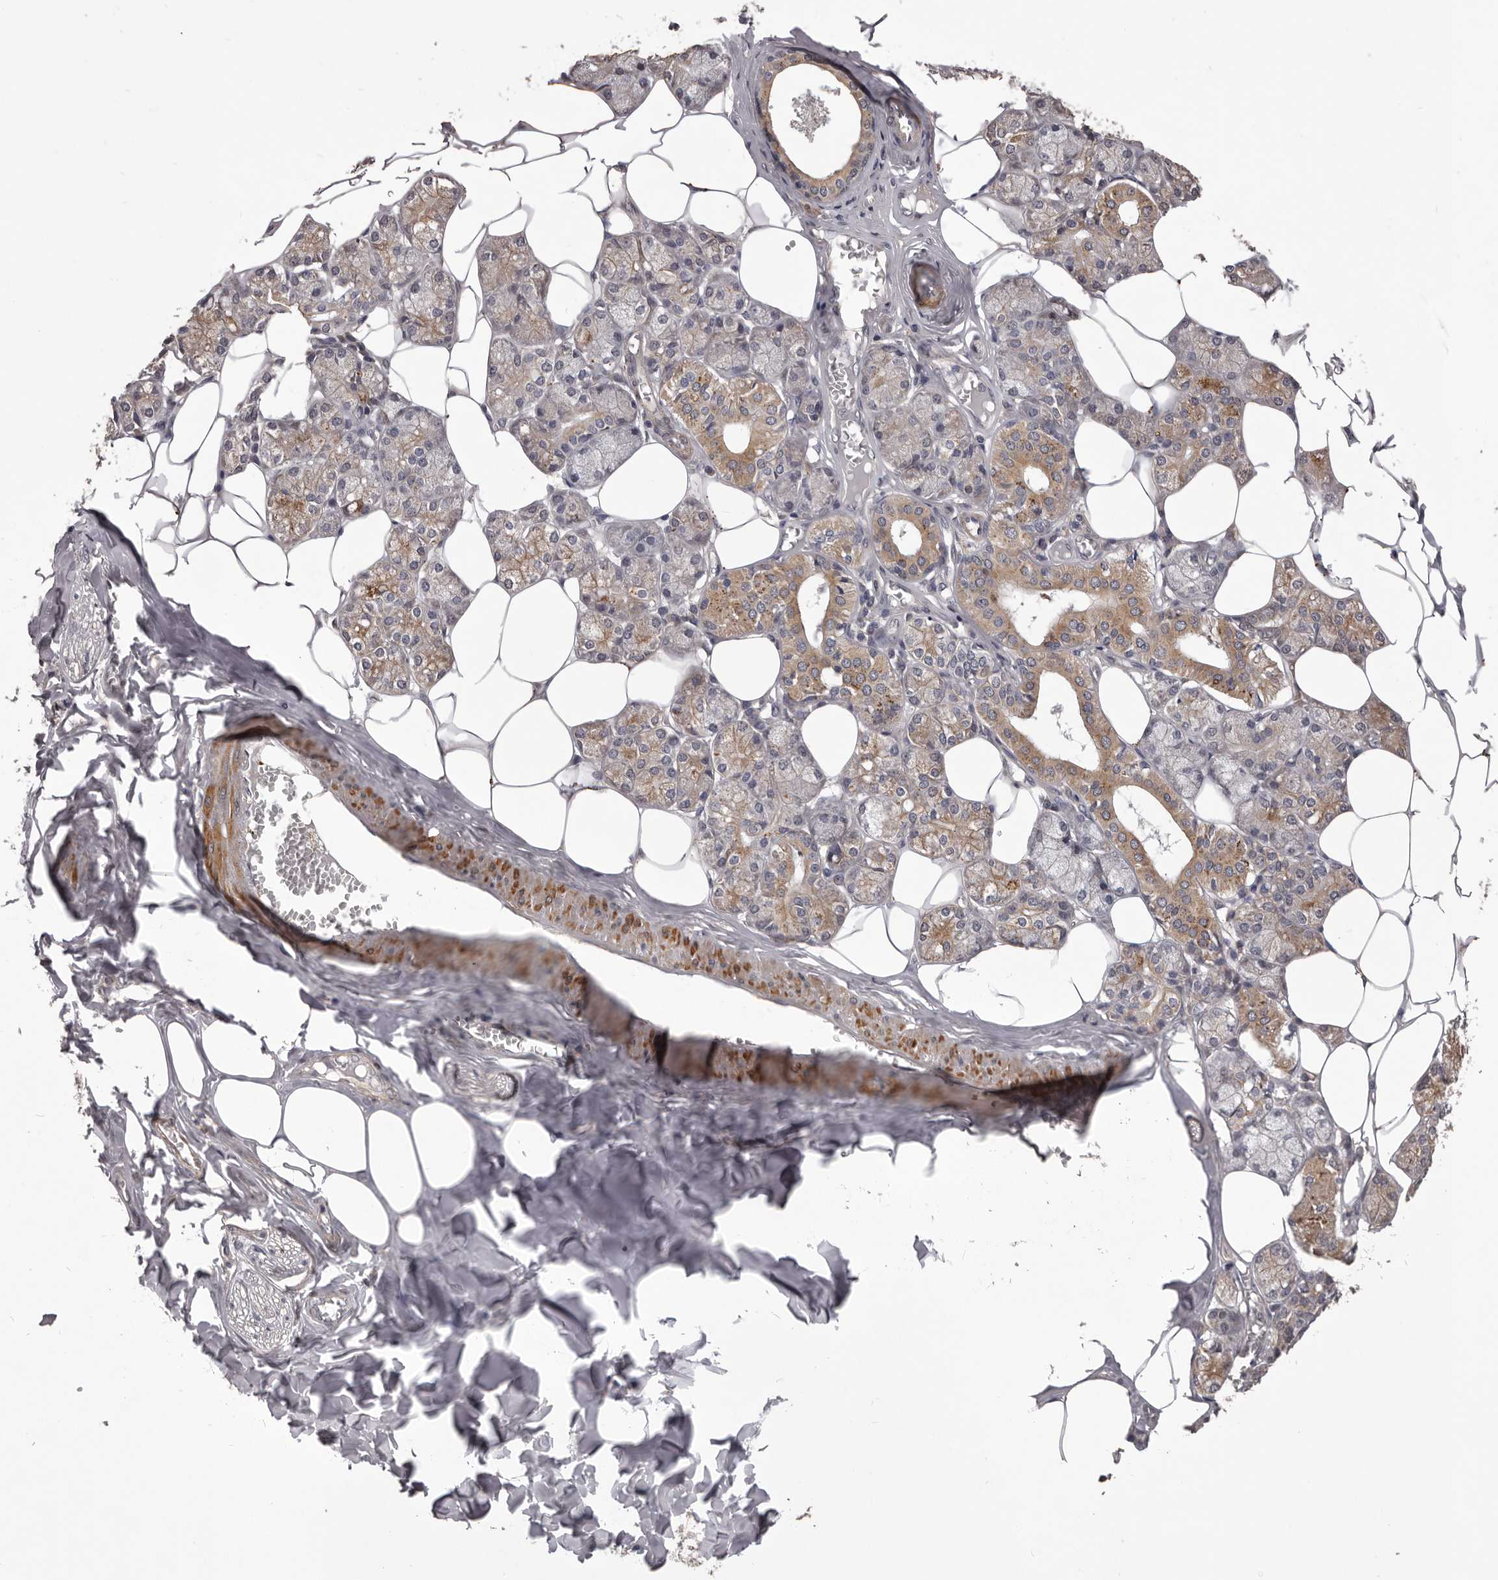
{"staining": {"intensity": "moderate", "quantity": "25%-75%", "location": "cytoplasmic/membranous"}, "tissue": "salivary gland", "cell_type": "Glandular cells", "image_type": "normal", "snomed": [{"axis": "morphology", "description": "Normal tissue, NOS"}, {"axis": "topography", "description": "Salivary gland"}], "caption": "Protein positivity by immunohistochemistry reveals moderate cytoplasmic/membranous positivity in approximately 25%-75% of glandular cells in unremarkable salivary gland.", "gene": "CELF3", "patient": {"sex": "male", "age": 62}}